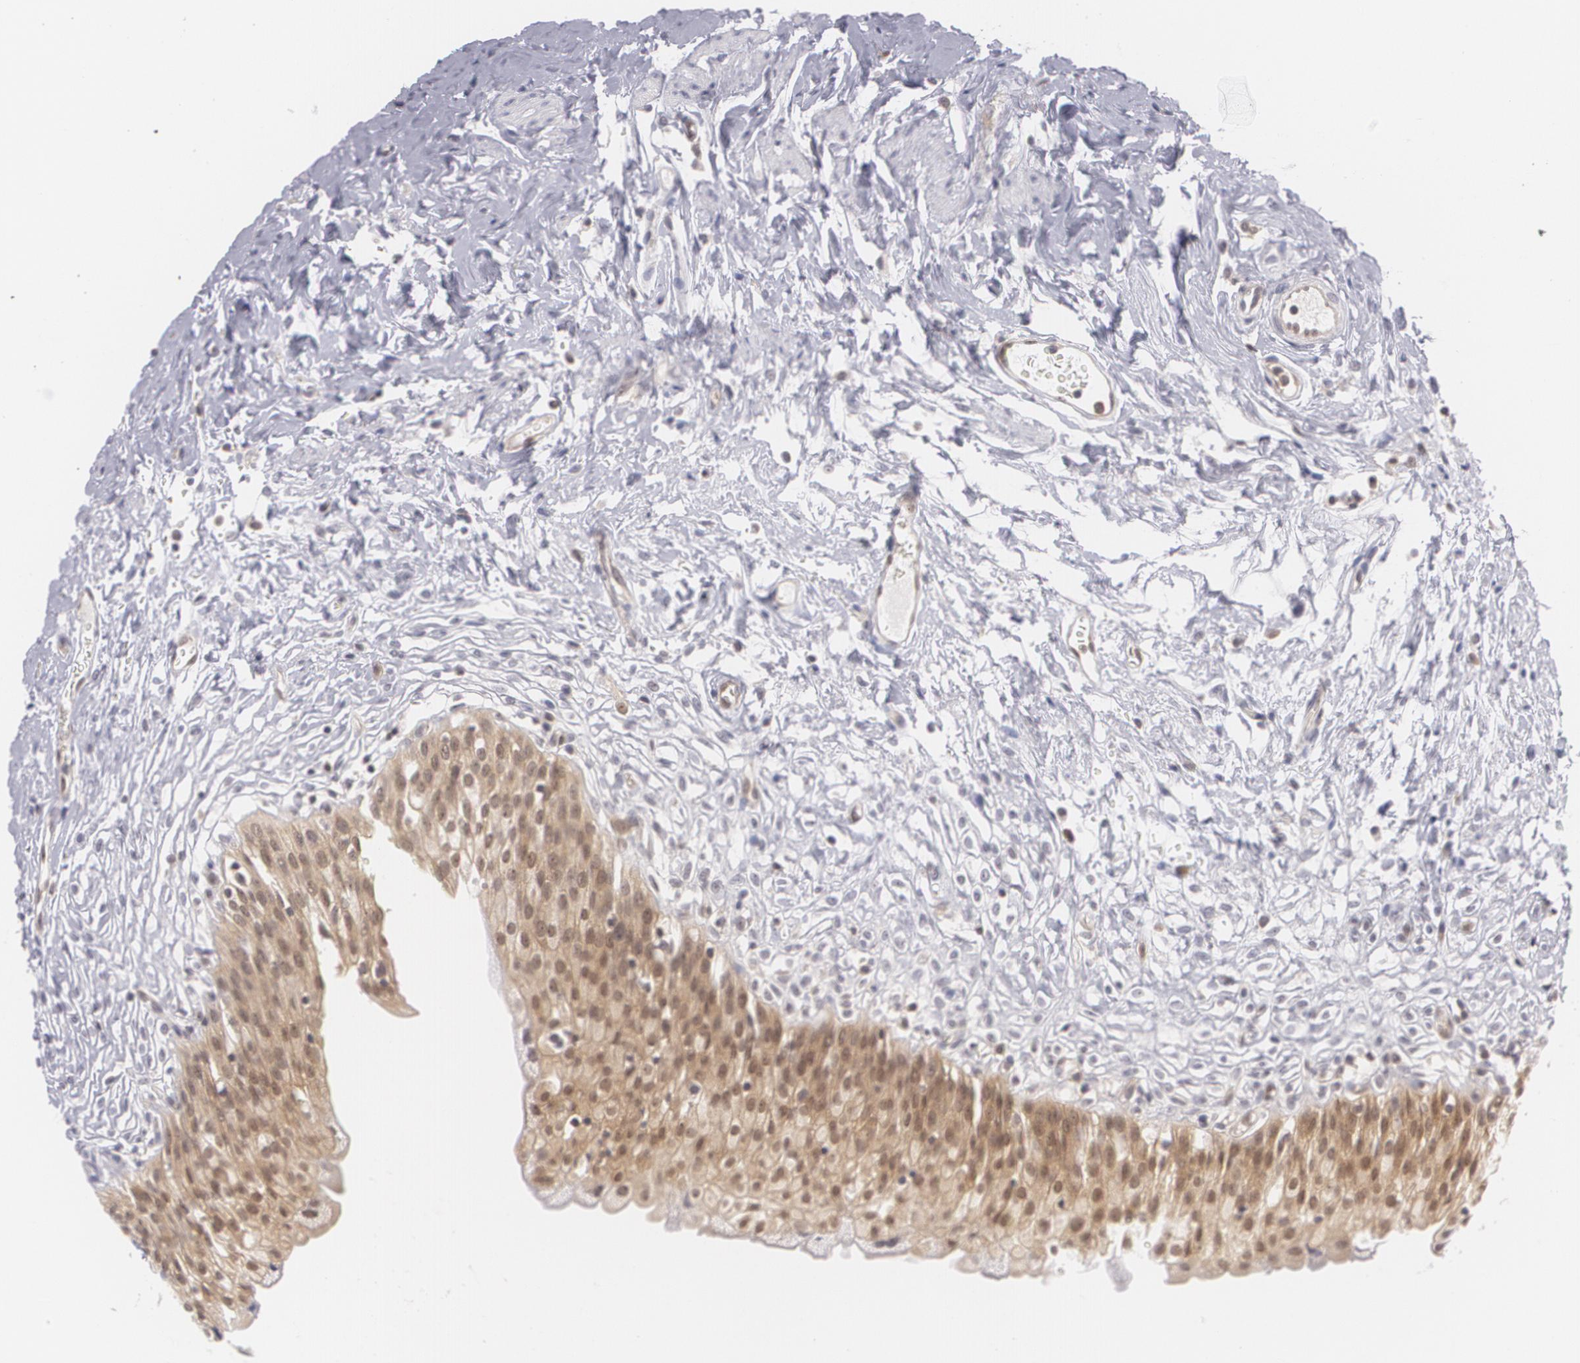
{"staining": {"intensity": "moderate", "quantity": ">75%", "location": "cytoplasmic/membranous"}, "tissue": "urinary bladder", "cell_type": "Urothelial cells", "image_type": "normal", "snomed": [{"axis": "morphology", "description": "Normal tissue, NOS"}, {"axis": "topography", "description": "Urinary bladder"}], "caption": "Urothelial cells reveal medium levels of moderate cytoplasmic/membranous positivity in approximately >75% of cells in normal urinary bladder. Immunohistochemistry stains the protein of interest in brown and the nuclei are stained blue.", "gene": "BCL10", "patient": {"sex": "female", "age": 80}}